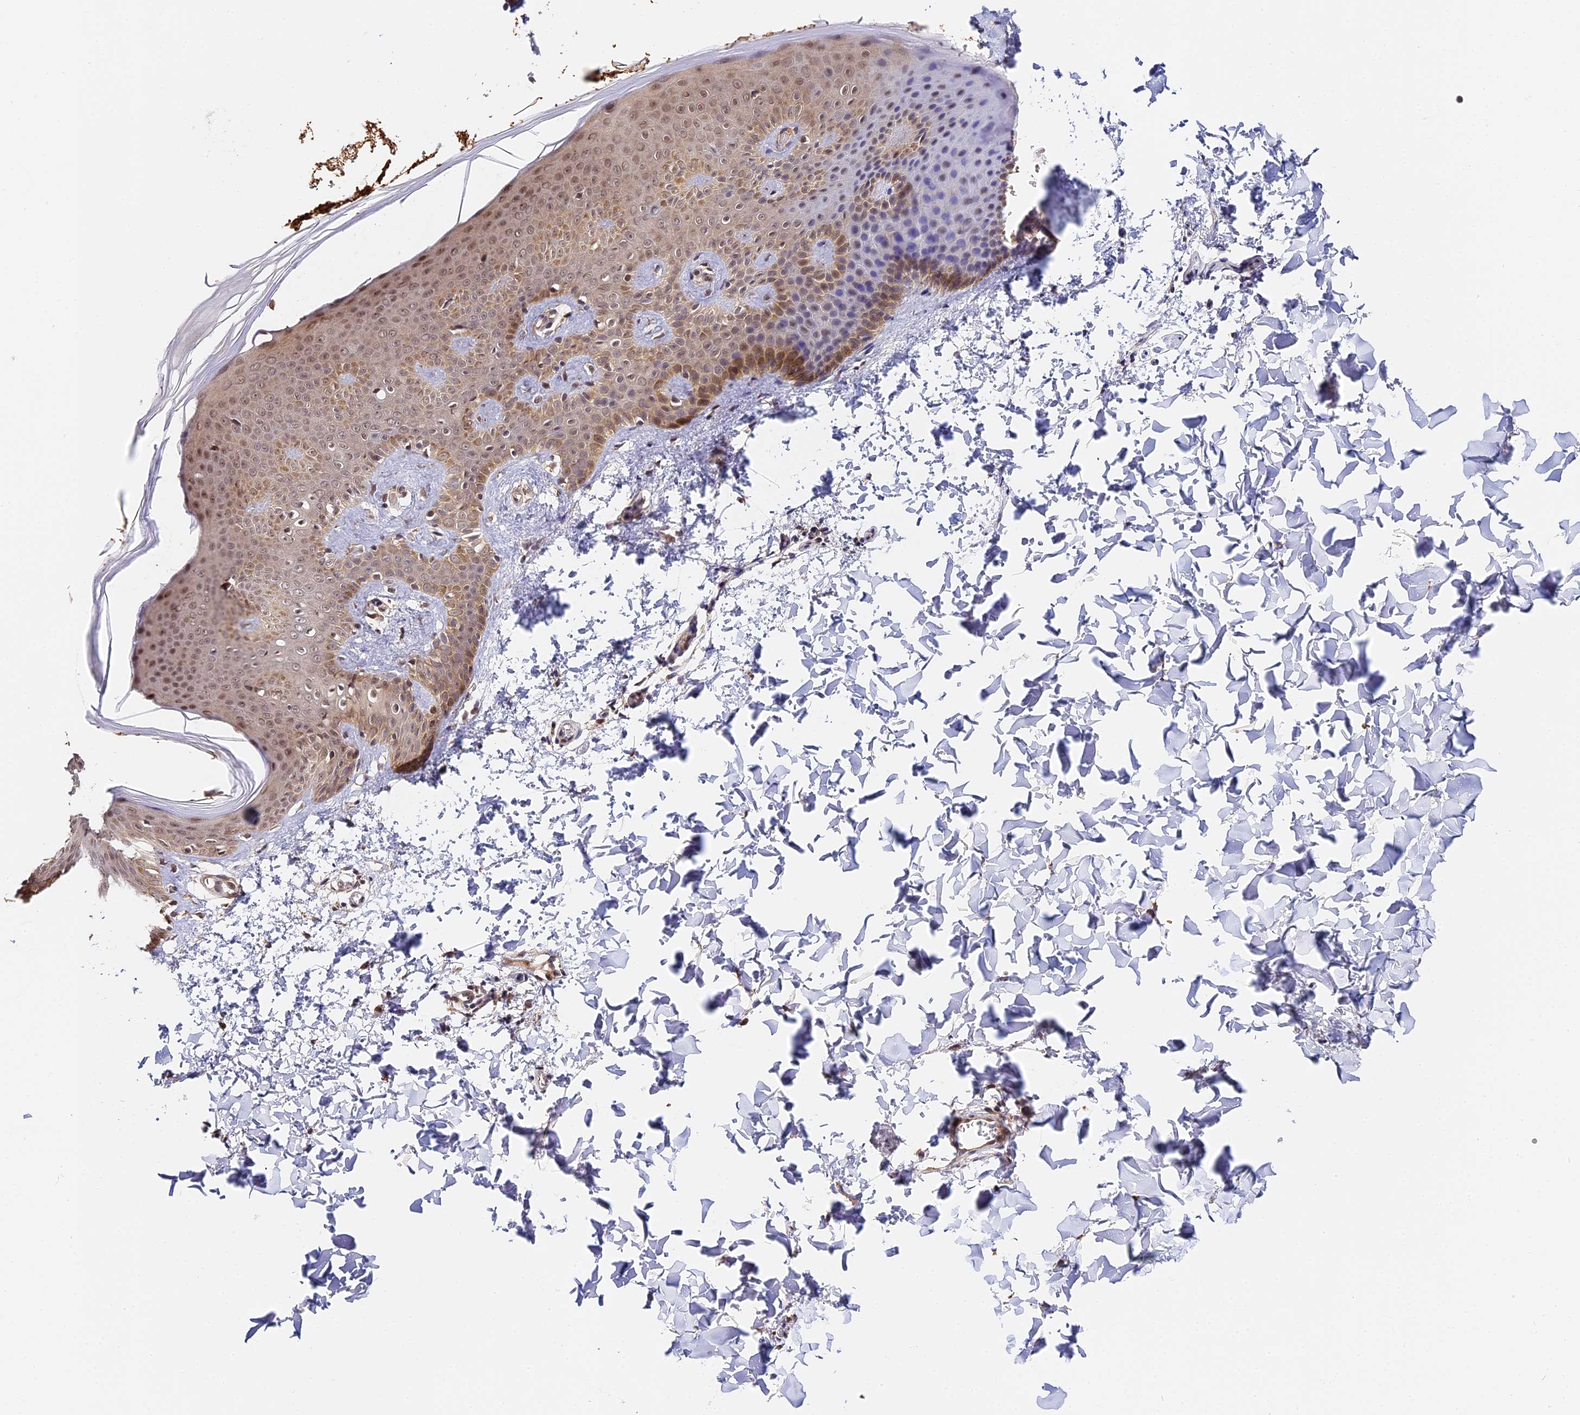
{"staining": {"intensity": "moderate", "quantity": ">75%", "location": "cytoplasmic/membranous,nuclear"}, "tissue": "skin", "cell_type": "Fibroblasts", "image_type": "normal", "snomed": [{"axis": "morphology", "description": "Normal tissue, NOS"}, {"axis": "topography", "description": "Skin"}], "caption": "Immunohistochemistry (DAB) staining of unremarkable human skin exhibits moderate cytoplasmic/membranous,nuclear protein expression in approximately >75% of fibroblasts.", "gene": "IMPACT", "patient": {"sex": "male", "age": 36}}